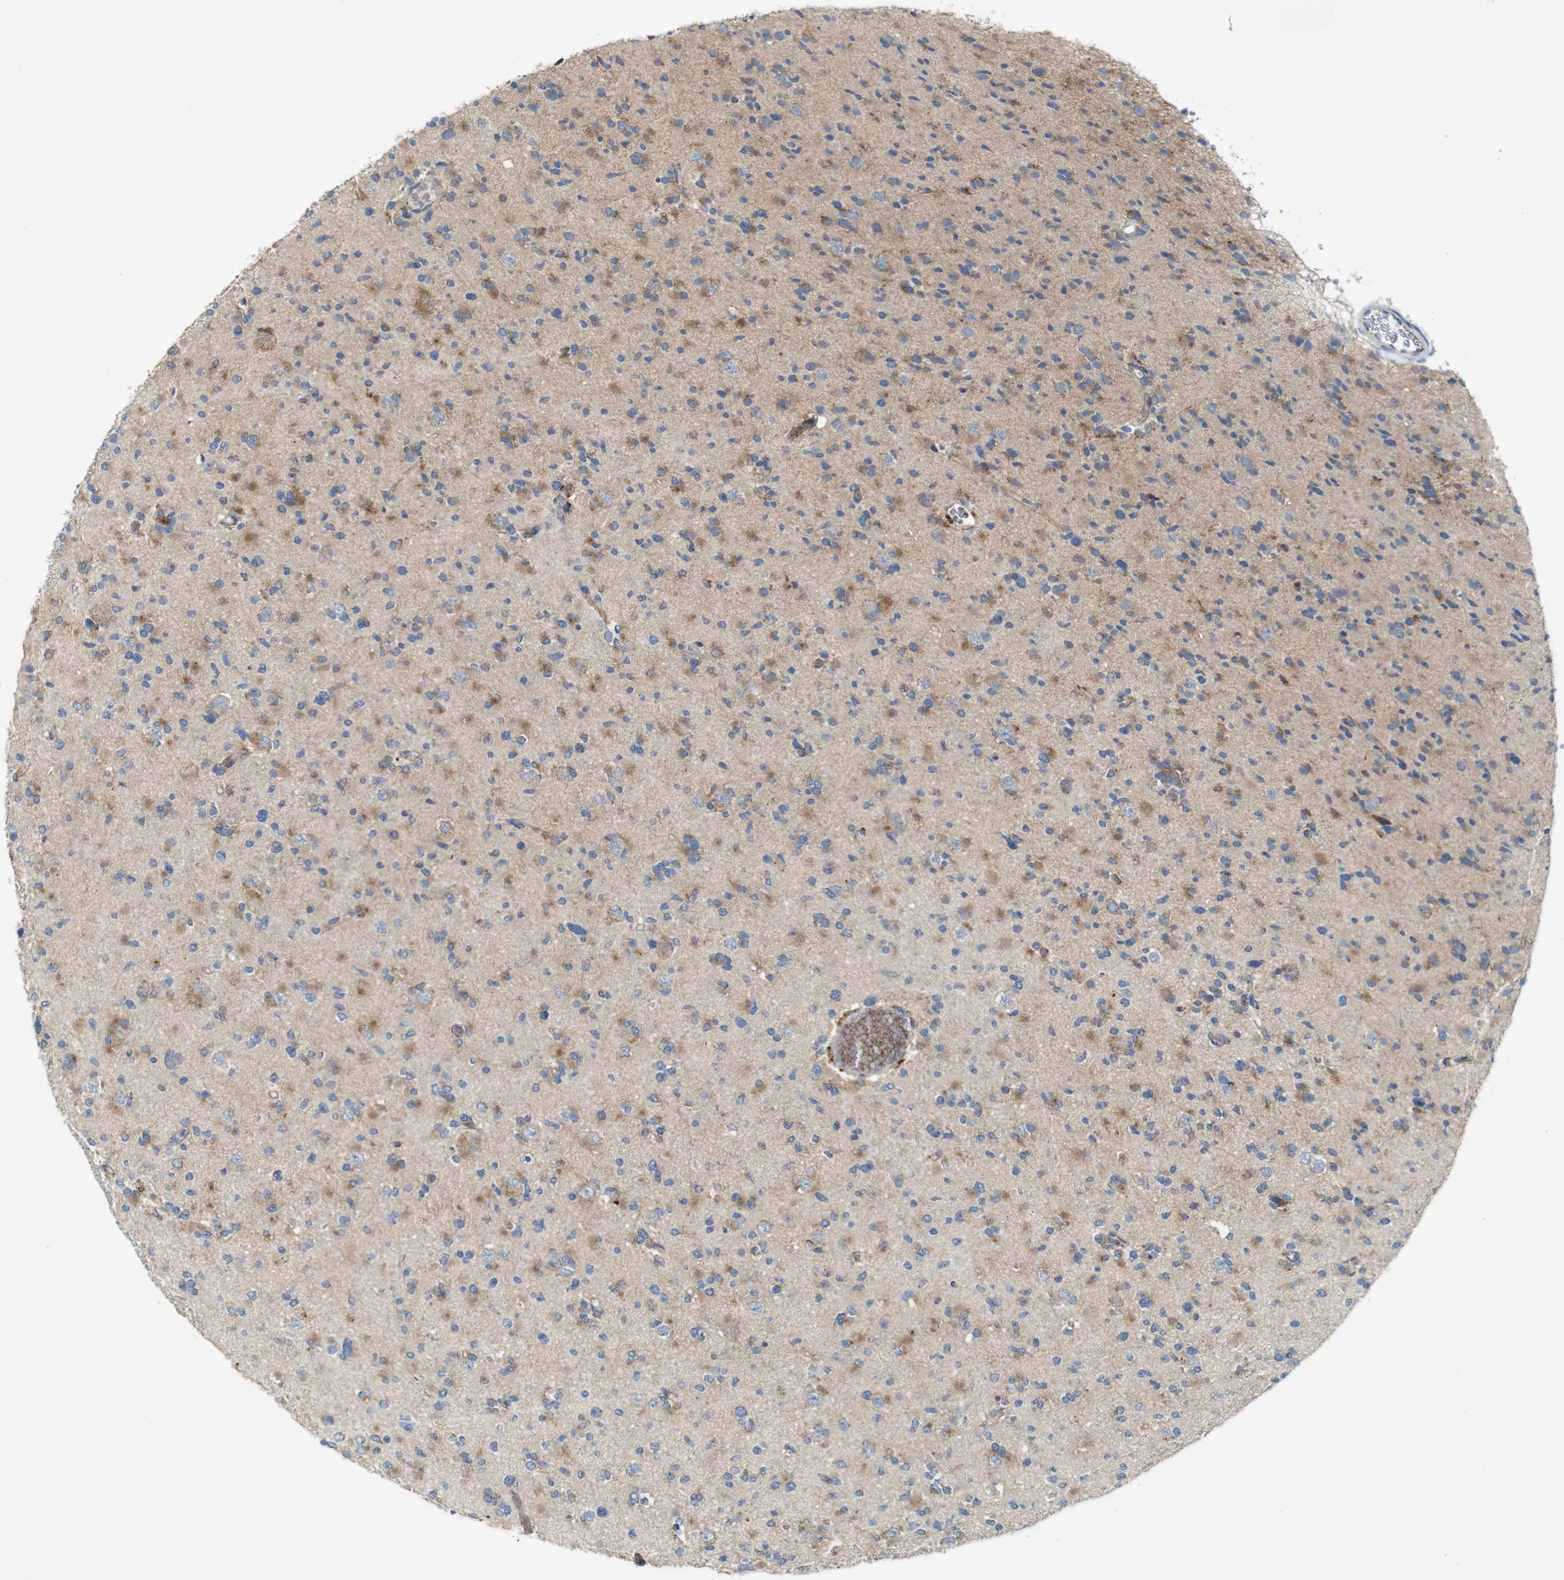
{"staining": {"intensity": "moderate", "quantity": "25%-75%", "location": "cytoplasmic/membranous"}, "tissue": "glioma", "cell_type": "Tumor cells", "image_type": "cancer", "snomed": [{"axis": "morphology", "description": "Glioma, malignant, Low grade"}, {"axis": "topography", "description": "Brain"}], "caption": "Approximately 25%-75% of tumor cells in human low-grade glioma (malignant) reveal moderate cytoplasmic/membranous protein positivity as visualized by brown immunohistochemical staining.", "gene": "NHLRC3", "patient": {"sex": "female", "age": 22}}